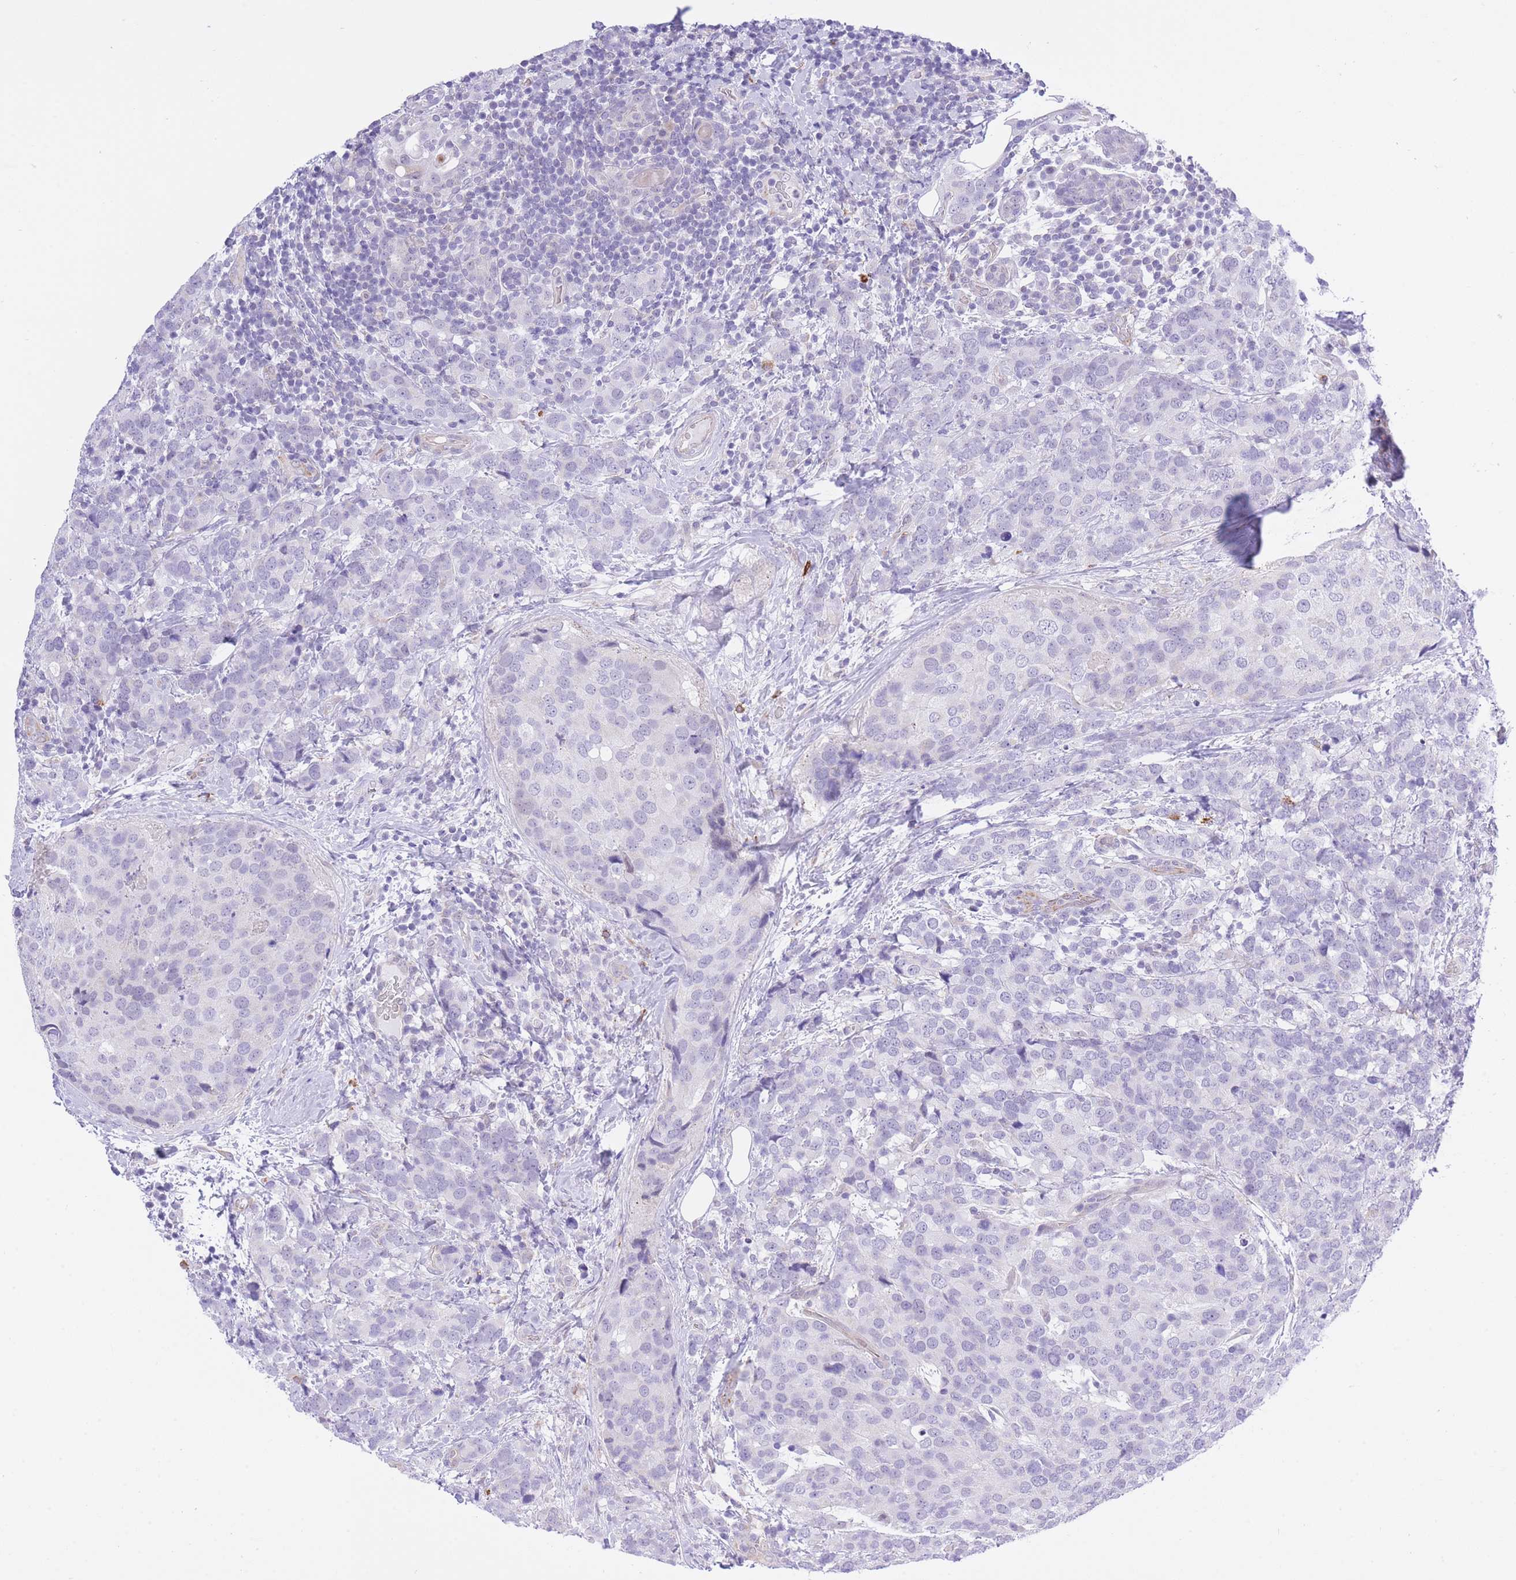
{"staining": {"intensity": "negative", "quantity": "none", "location": "none"}, "tissue": "breast cancer", "cell_type": "Tumor cells", "image_type": "cancer", "snomed": [{"axis": "morphology", "description": "Lobular carcinoma"}, {"axis": "topography", "description": "Breast"}], "caption": "The photomicrograph exhibits no staining of tumor cells in breast cancer.", "gene": "MEIOSIN", "patient": {"sex": "female", "age": 59}}